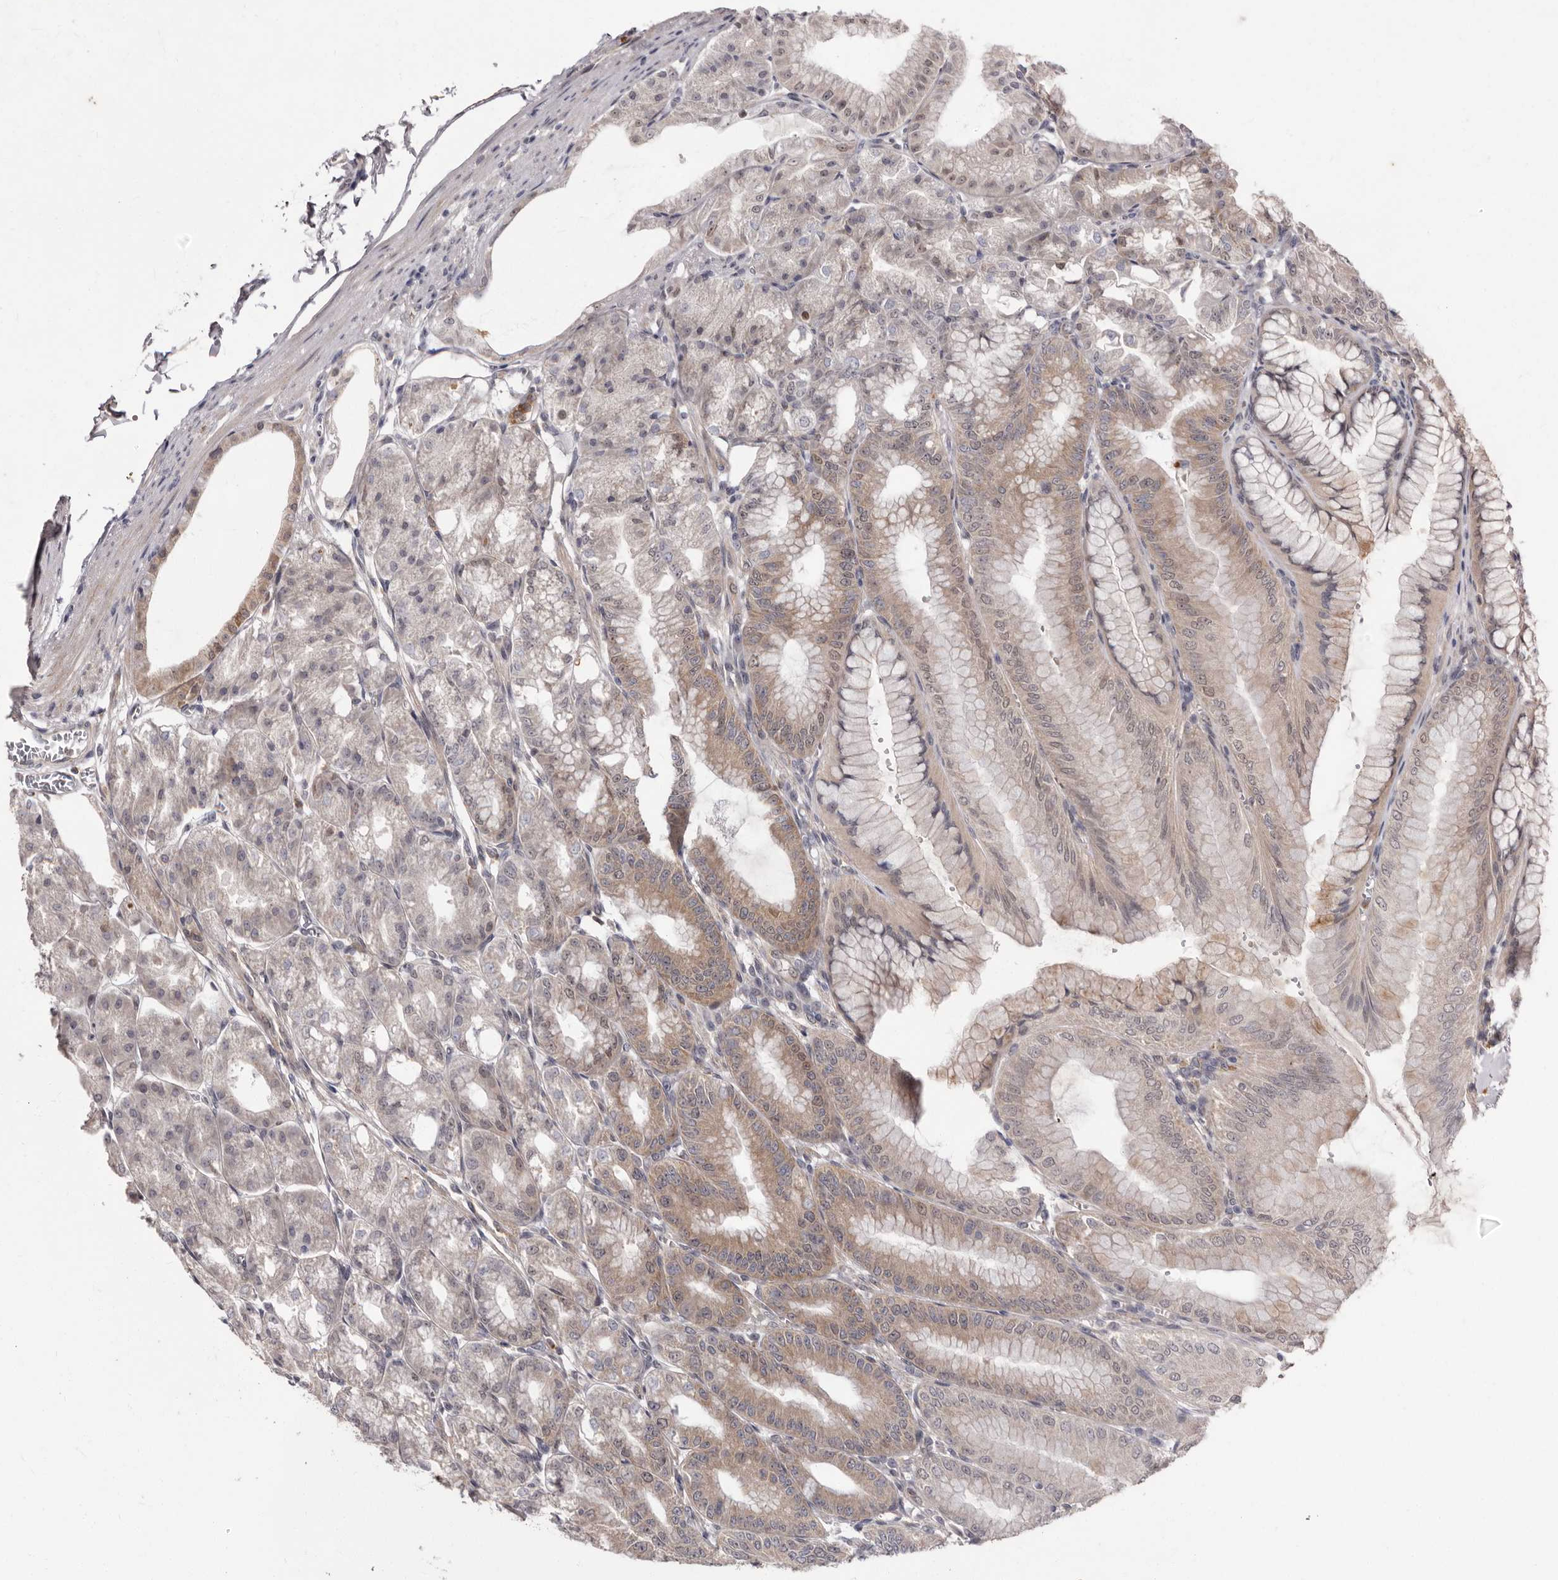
{"staining": {"intensity": "moderate", "quantity": "<25%", "location": "cytoplasmic/membranous,nuclear"}, "tissue": "stomach", "cell_type": "Glandular cells", "image_type": "normal", "snomed": [{"axis": "morphology", "description": "Normal tissue, NOS"}, {"axis": "topography", "description": "Stomach, lower"}], "caption": "A low amount of moderate cytoplasmic/membranous,nuclear expression is present in about <25% of glandular cells in normal stomach.", "gene": "ACLY", "patient": {"sex": "male", "age": 71}}